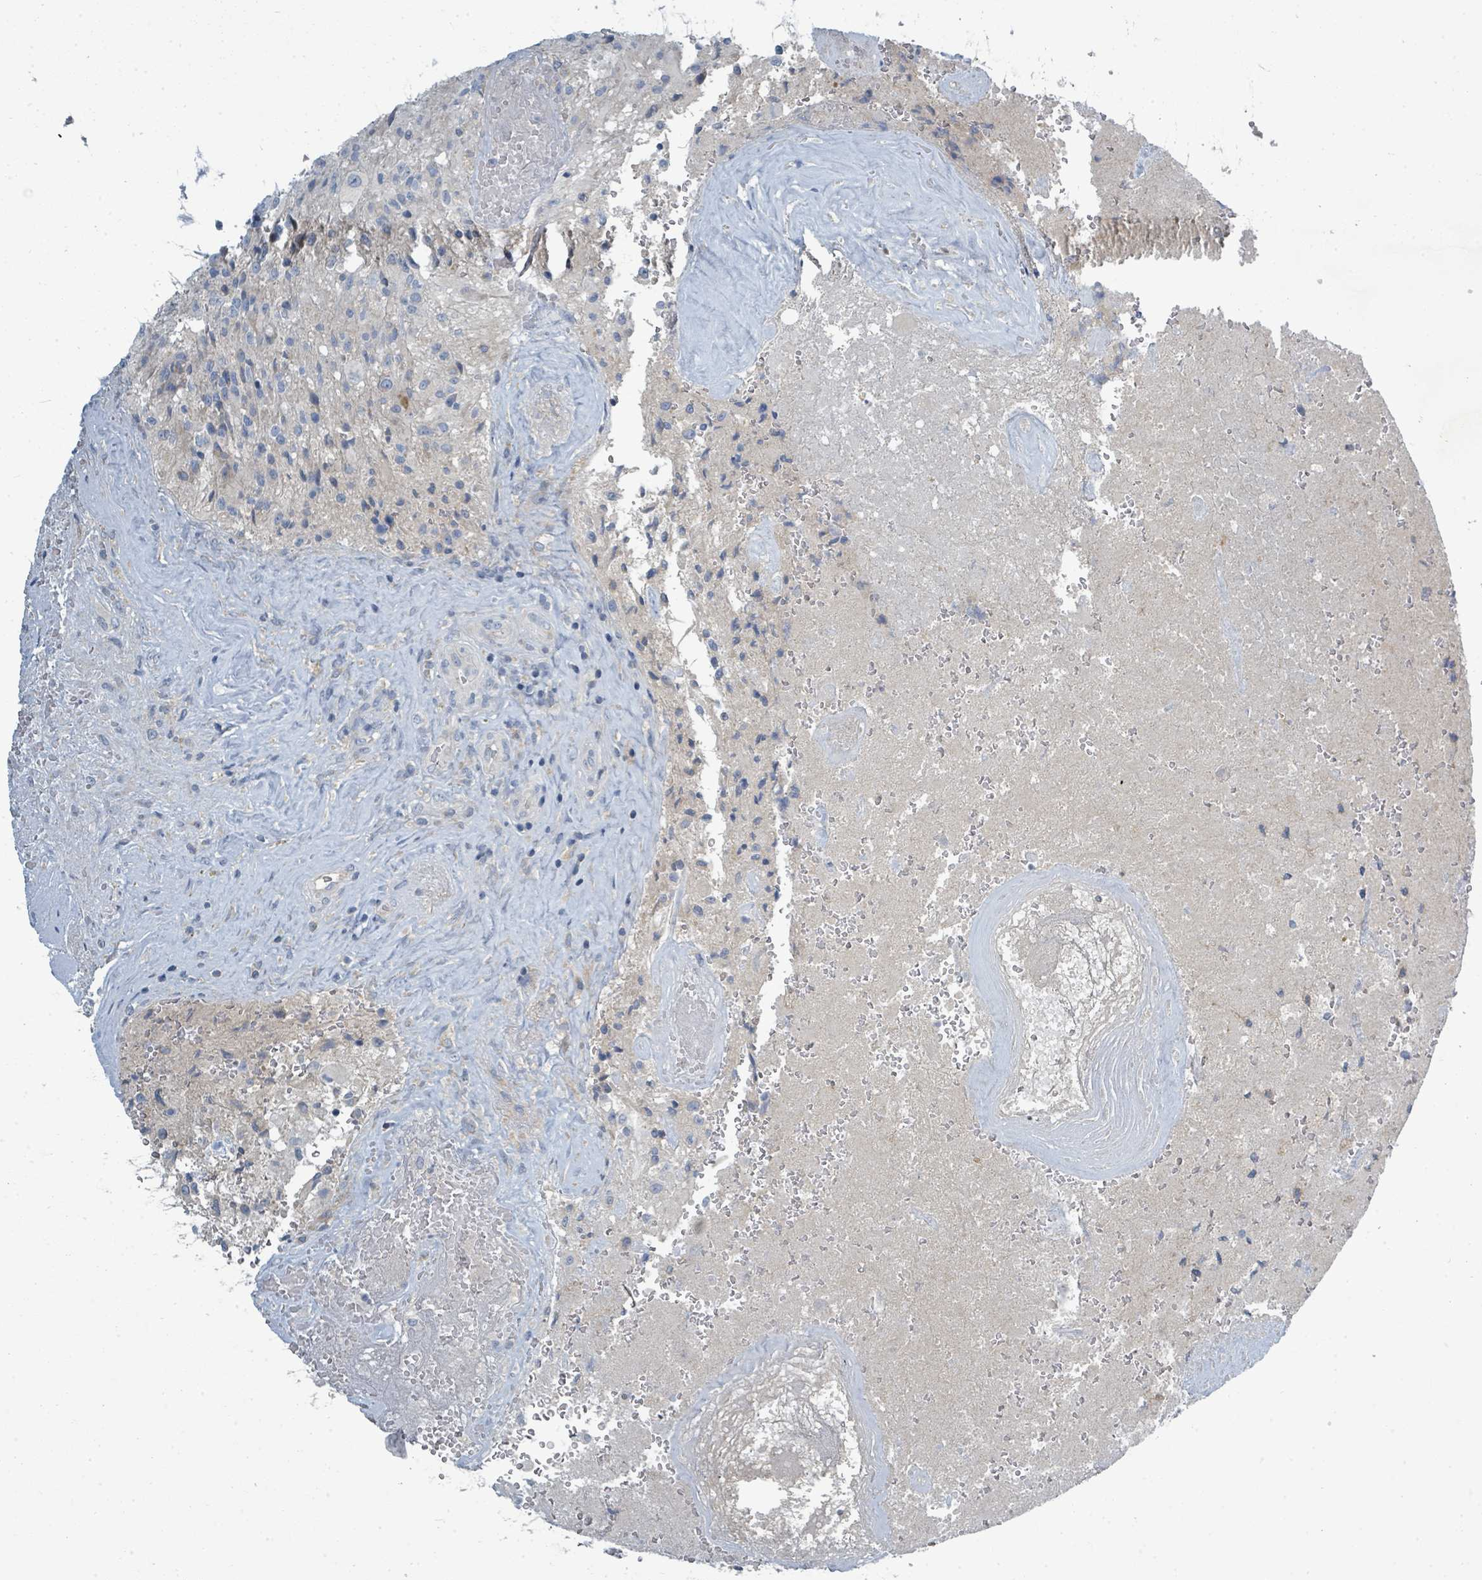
{"staining": {"intensity": "negative", "quantity": "none", "location": "none"}, "tissue": "glioma", "cell_type": "Tumor cells", "image_type": "cancer", "snomed": [{"axis": "morphology", "description": "Normal tissue, NOS"}, {"axis": "morphology", "description": "Glioma, malignant, High grade"}, {"axis": "topography", "description": "Cerebral cortex"}], "caption": "DAB (3,3'-diaminobenzidine) immunohistochemical staining of human malignant glioma (high-grade) displays no significant staining in tumor cells.", "gene": "SLC25A23", "patient": {"sex": "male", "age": 56}}